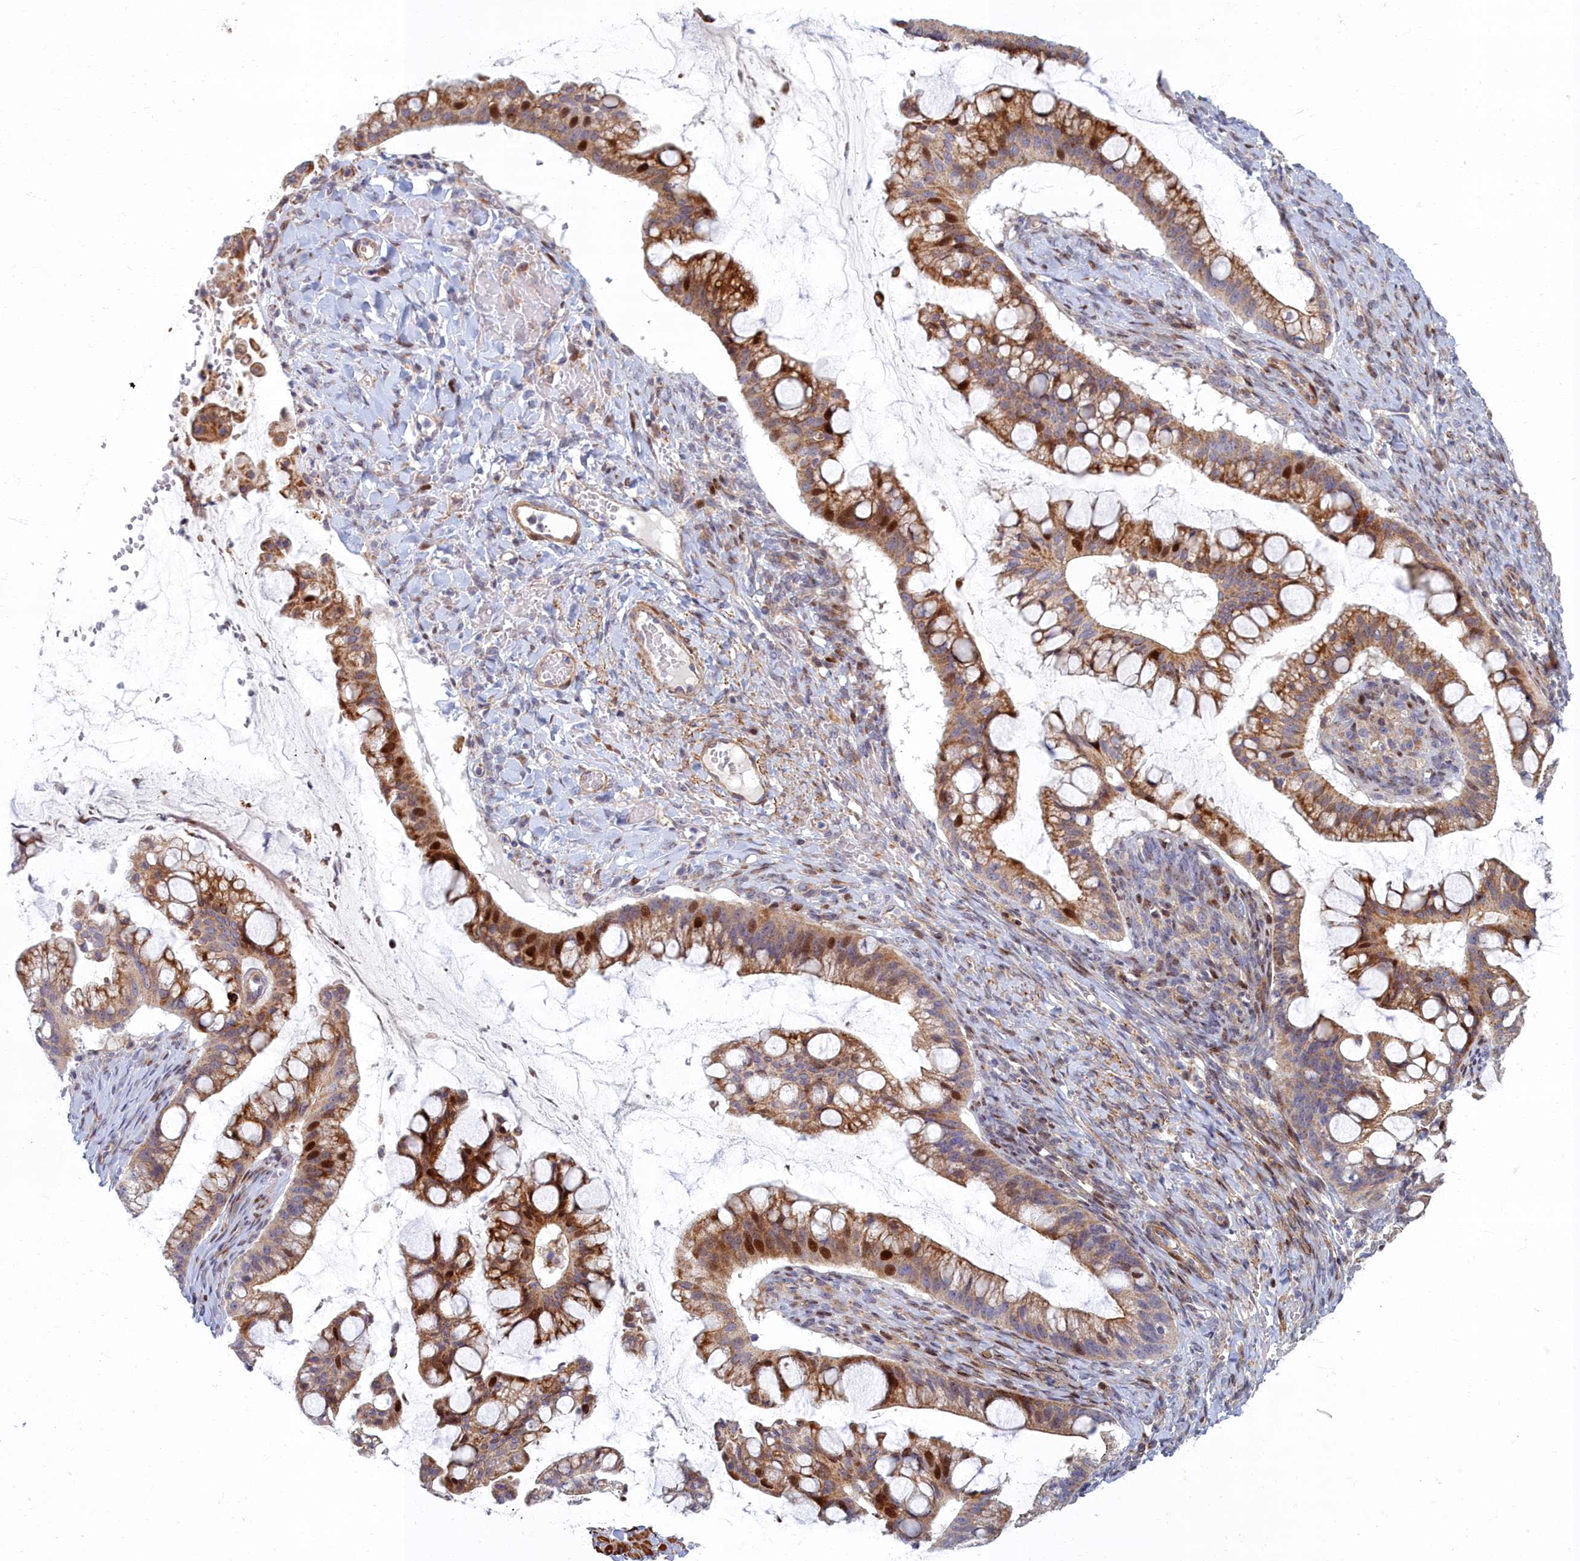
{"staining": {"intensity": "moderate", "quantity": ">75%", "location": "cytoplasmic/membranous,nuclear"}, "tissue": "ovarian cancer", "cell_type": "Tumor cells", "image_type": "cancer", "snomed": [{"axis": "morphology", "description": "Cystadenocarcinoma, mucinous, NOS"}, {"axis": "topography", "description": "Ovary"}], "caption": "Tumor cells exhibit medium levels of moderate cytoplasmic/membranous and nuclear expression in about >75% of cells in human ovarian mucinous cystadenocarcinoma.", "gene": "C15orf40", "patient": {"sex": "female", "age": 73}}